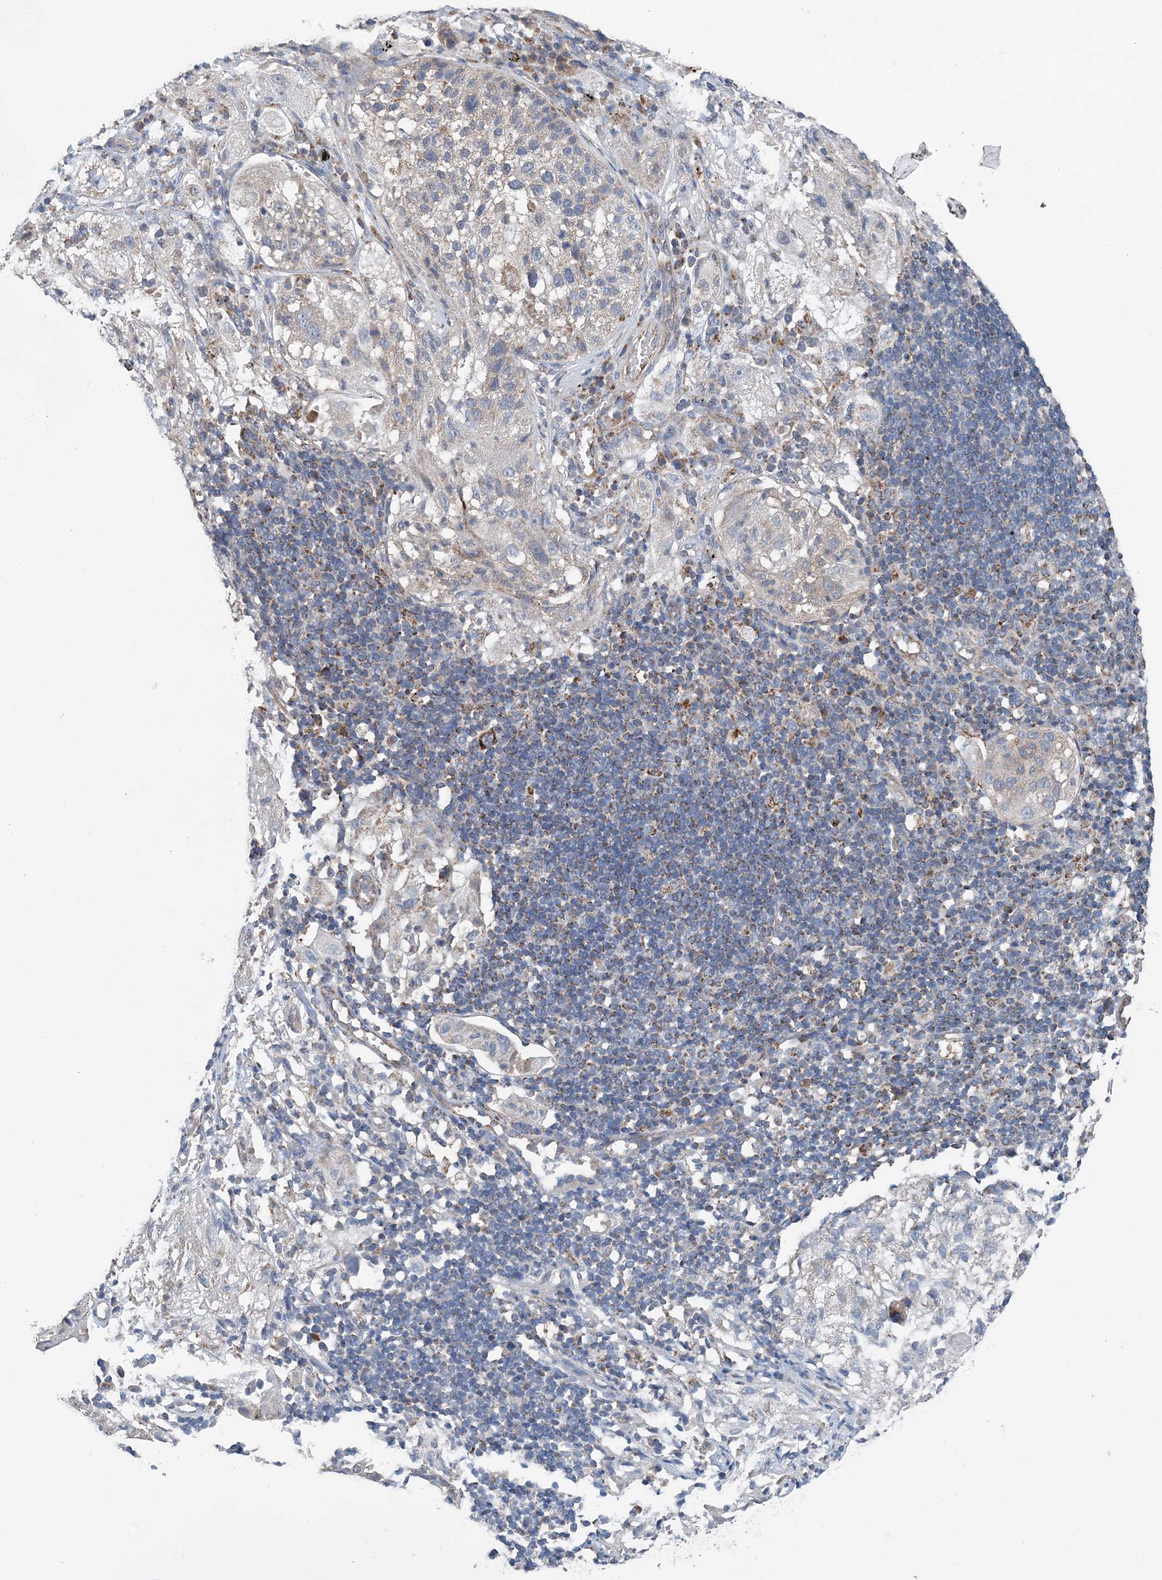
{"staining": {"intensity": "negative", "quantity": "none", "location": "none"}, "tissue": "lung cancer", "cell_type": "Tumor cells", "image_type": "cancer", "snomed": [{"axis": "morphology", "description": "Inflammation, NOS"}, {"axis": "morphology", "description": "Squamous cell carcinoma, NOS"}, {"axis": "topography", "description": "Lymph node"}, {"axis": "topography", "description": "Soft tissue"}, {"axis": "topography", "description": "Lung"}], "caption": "A histopathology image of human lung cancer (squamous cell carcinoma) is negative for staining in tumor cells.", "gene": "SPRY2", "patient": {"sex": "male", "age": 66}}